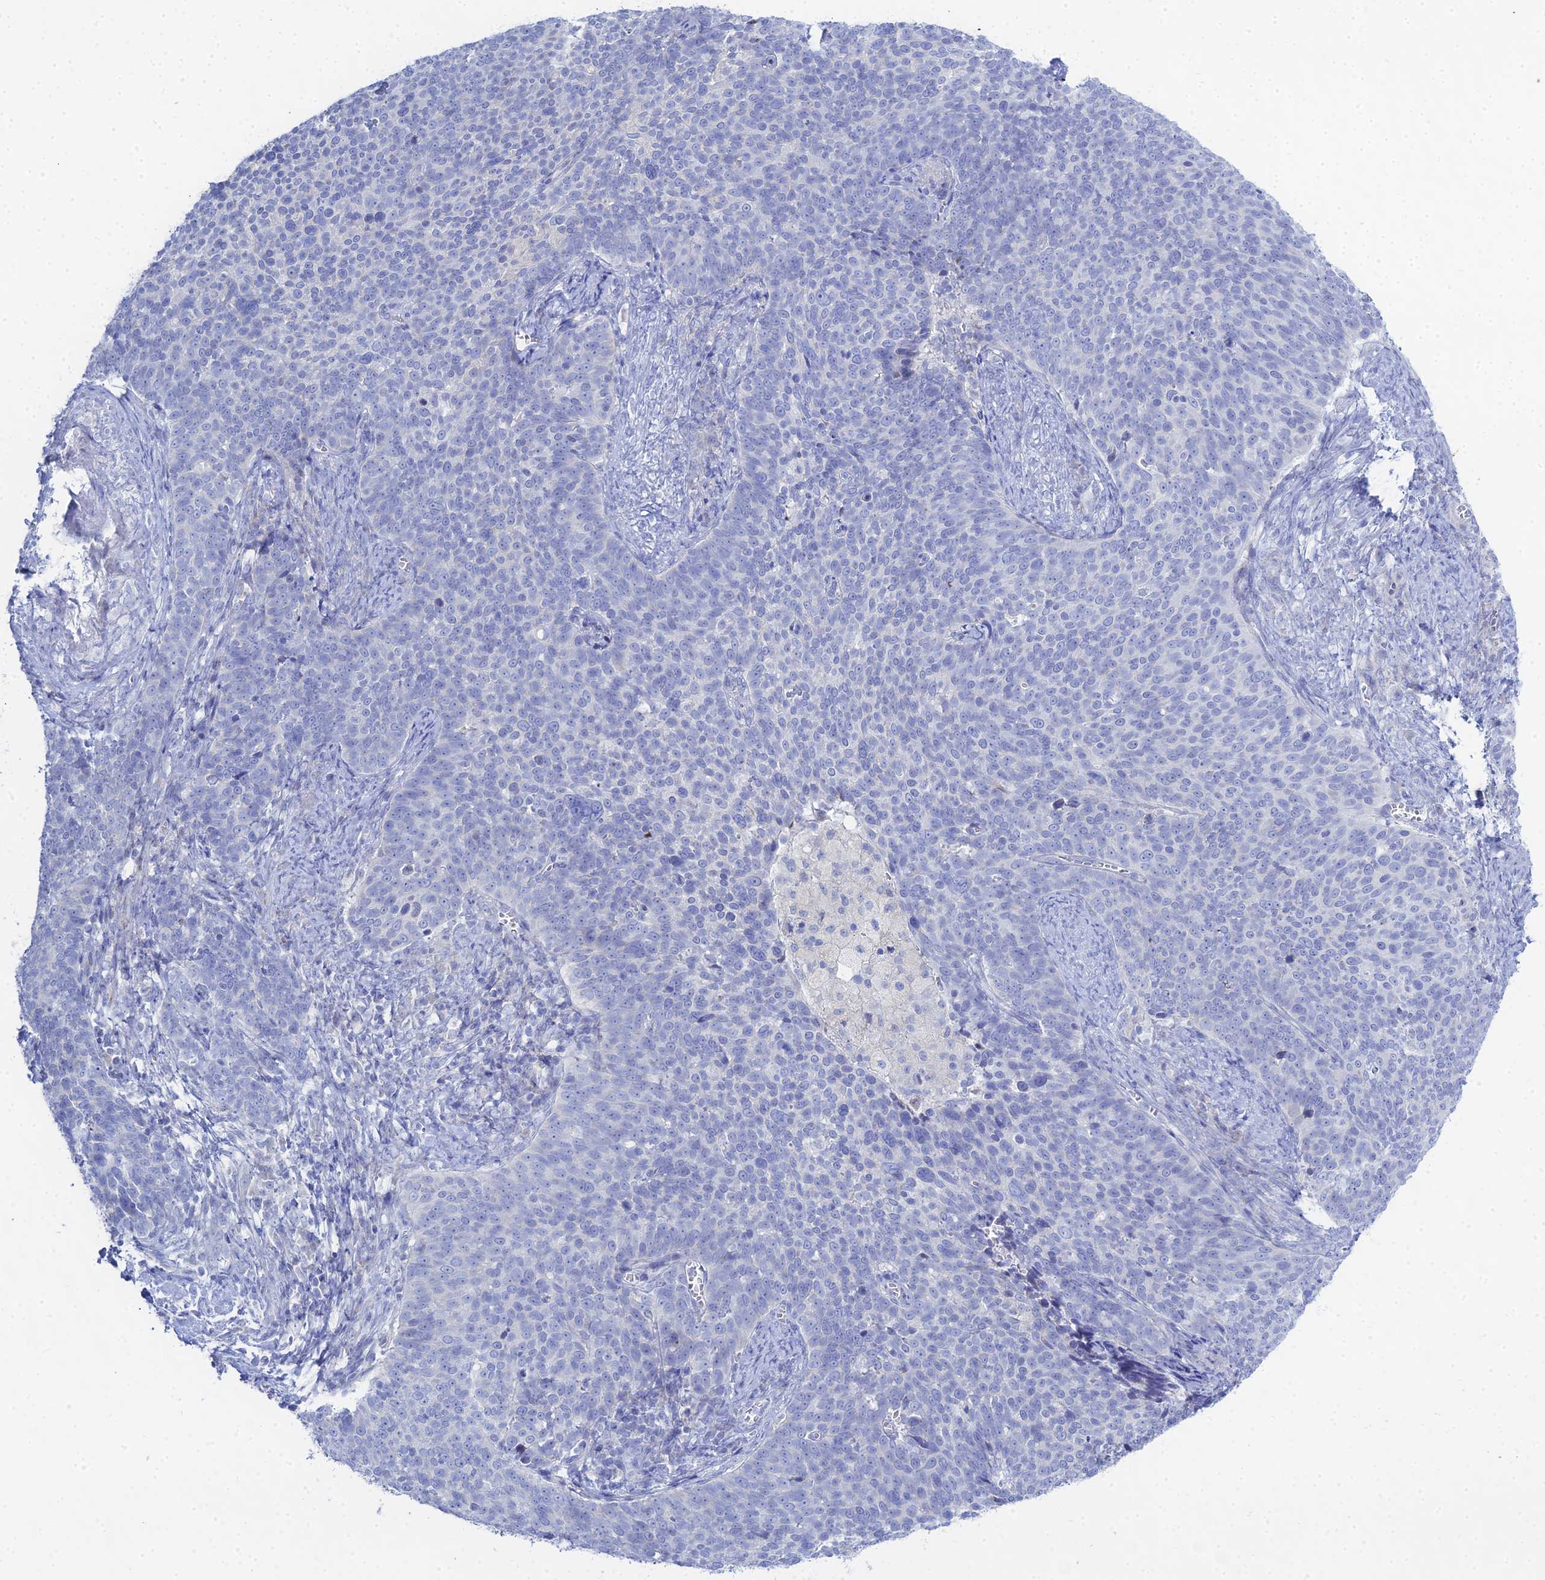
{"staining": {"intensity": "negative", "quantity": "none", "location": "none"}, "tissue": "cervical cancer", "cell_type": "Tumor cells", "image_type": "cancer", "snomed": [{"axis": "morphology", "description": "Normal tissue, NOS"}, {"axis": "morphology", "description": "Squamous cell carcinoma, NOS"}, {"axis": "topography", "description": "Cervix"}], "caption": "Immunohistochemical staining of human squamous cell carcinoma (cervical) demonstrates no significant expression in tumor cells.", "gene": "DHX34", "patient": {"sex": "female", "age": 39}}